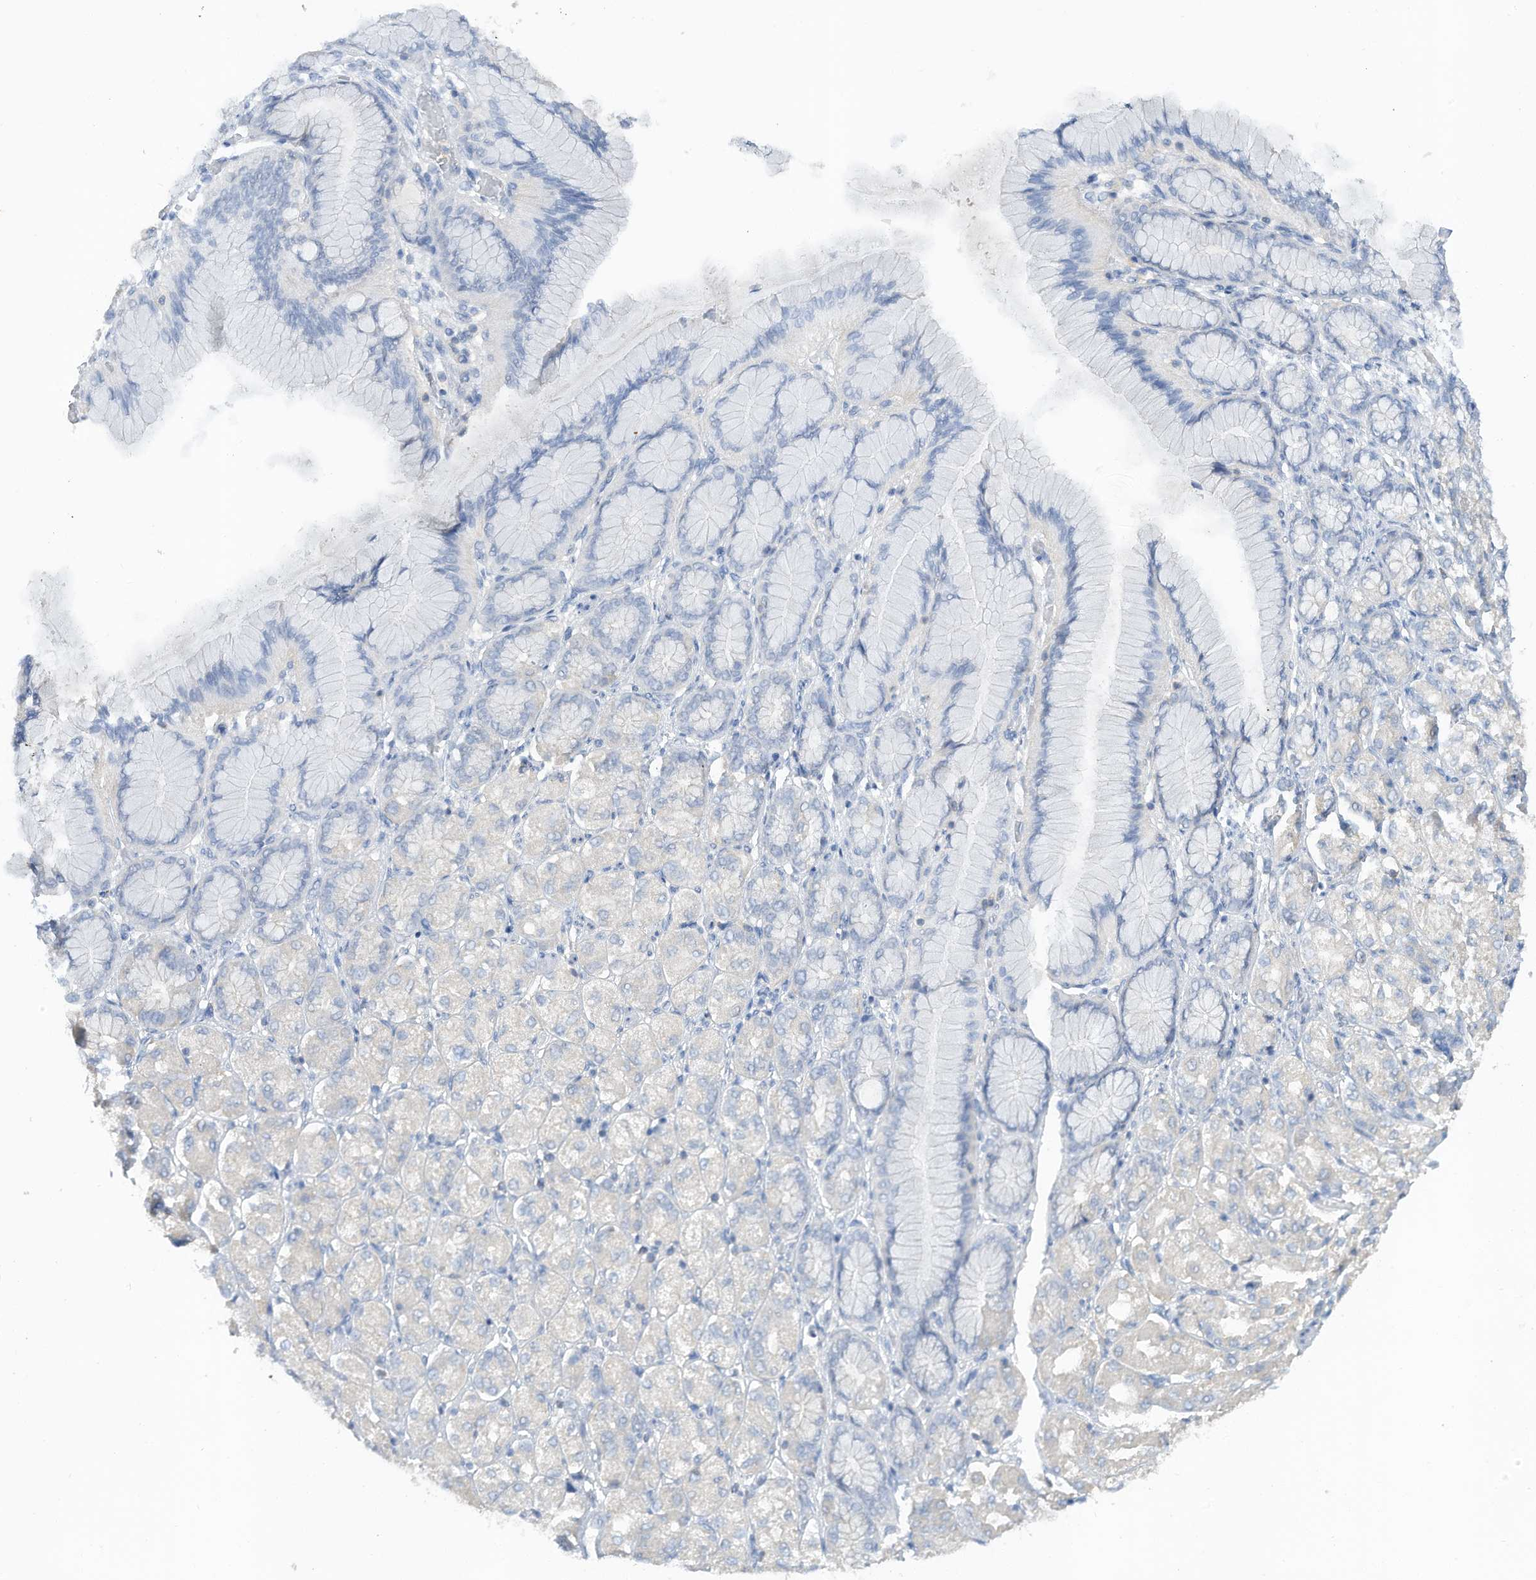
{"staining": {"intensity": "negative", "quantity": "none", "location": "none"}, "tissue": "stomach cancer", "cell_type": "Tumor cells", "image_type": "cancer", "snomed": [{"axis": "morphology", "description": "Adenocarcinoma, NOS"}, {"axis": "topography", "description": "Stomach"}], "caption": "Stomach cancer stained for a protein using immunohistochemistry shows no staining tumor cells.", "gene": "HAS3", "patient": {"sex": "female", "age": 65}}